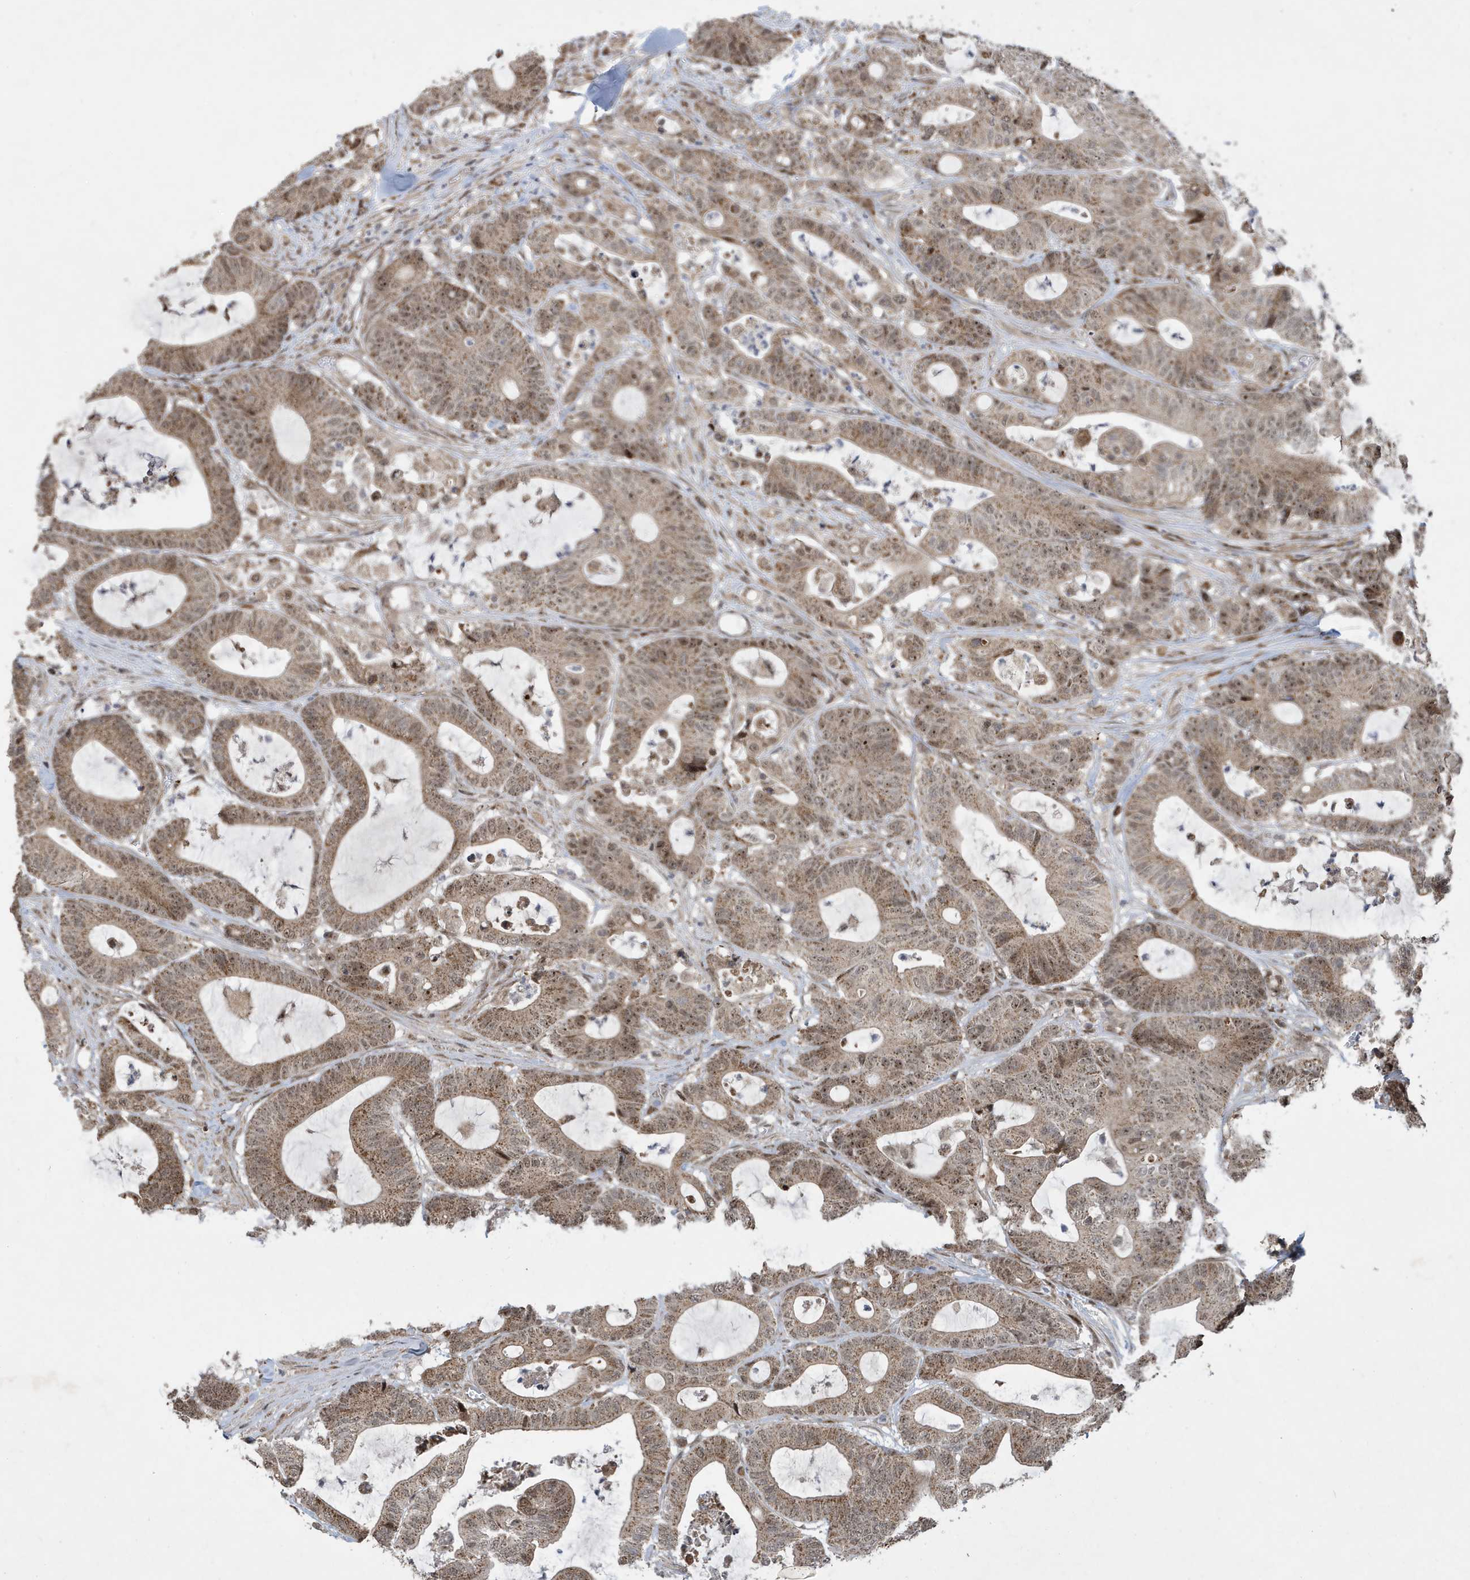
{"staining": {"intensity": "moderate", "quantity": ">75%", "location": "cytoplasmic/membranous,nuclear"}, "tissue": "colorectal cancer", "cell_type": "Tumor cells", "image_type": "cancer", "snomed": [{"axis": "morphology", "description": "Adenocarcinoma, NOS"}, {"axis": "topography", "description": "Colon"}], "caption": "This is an image of IHC staining of colorectal cancer (adenocarcinoma), which shows moderate staining in the cytoplasmic/membranous and nuclear of tumor cells.", "gene": "FAM9B", "patient": {"sex": "female", "age": 84}}